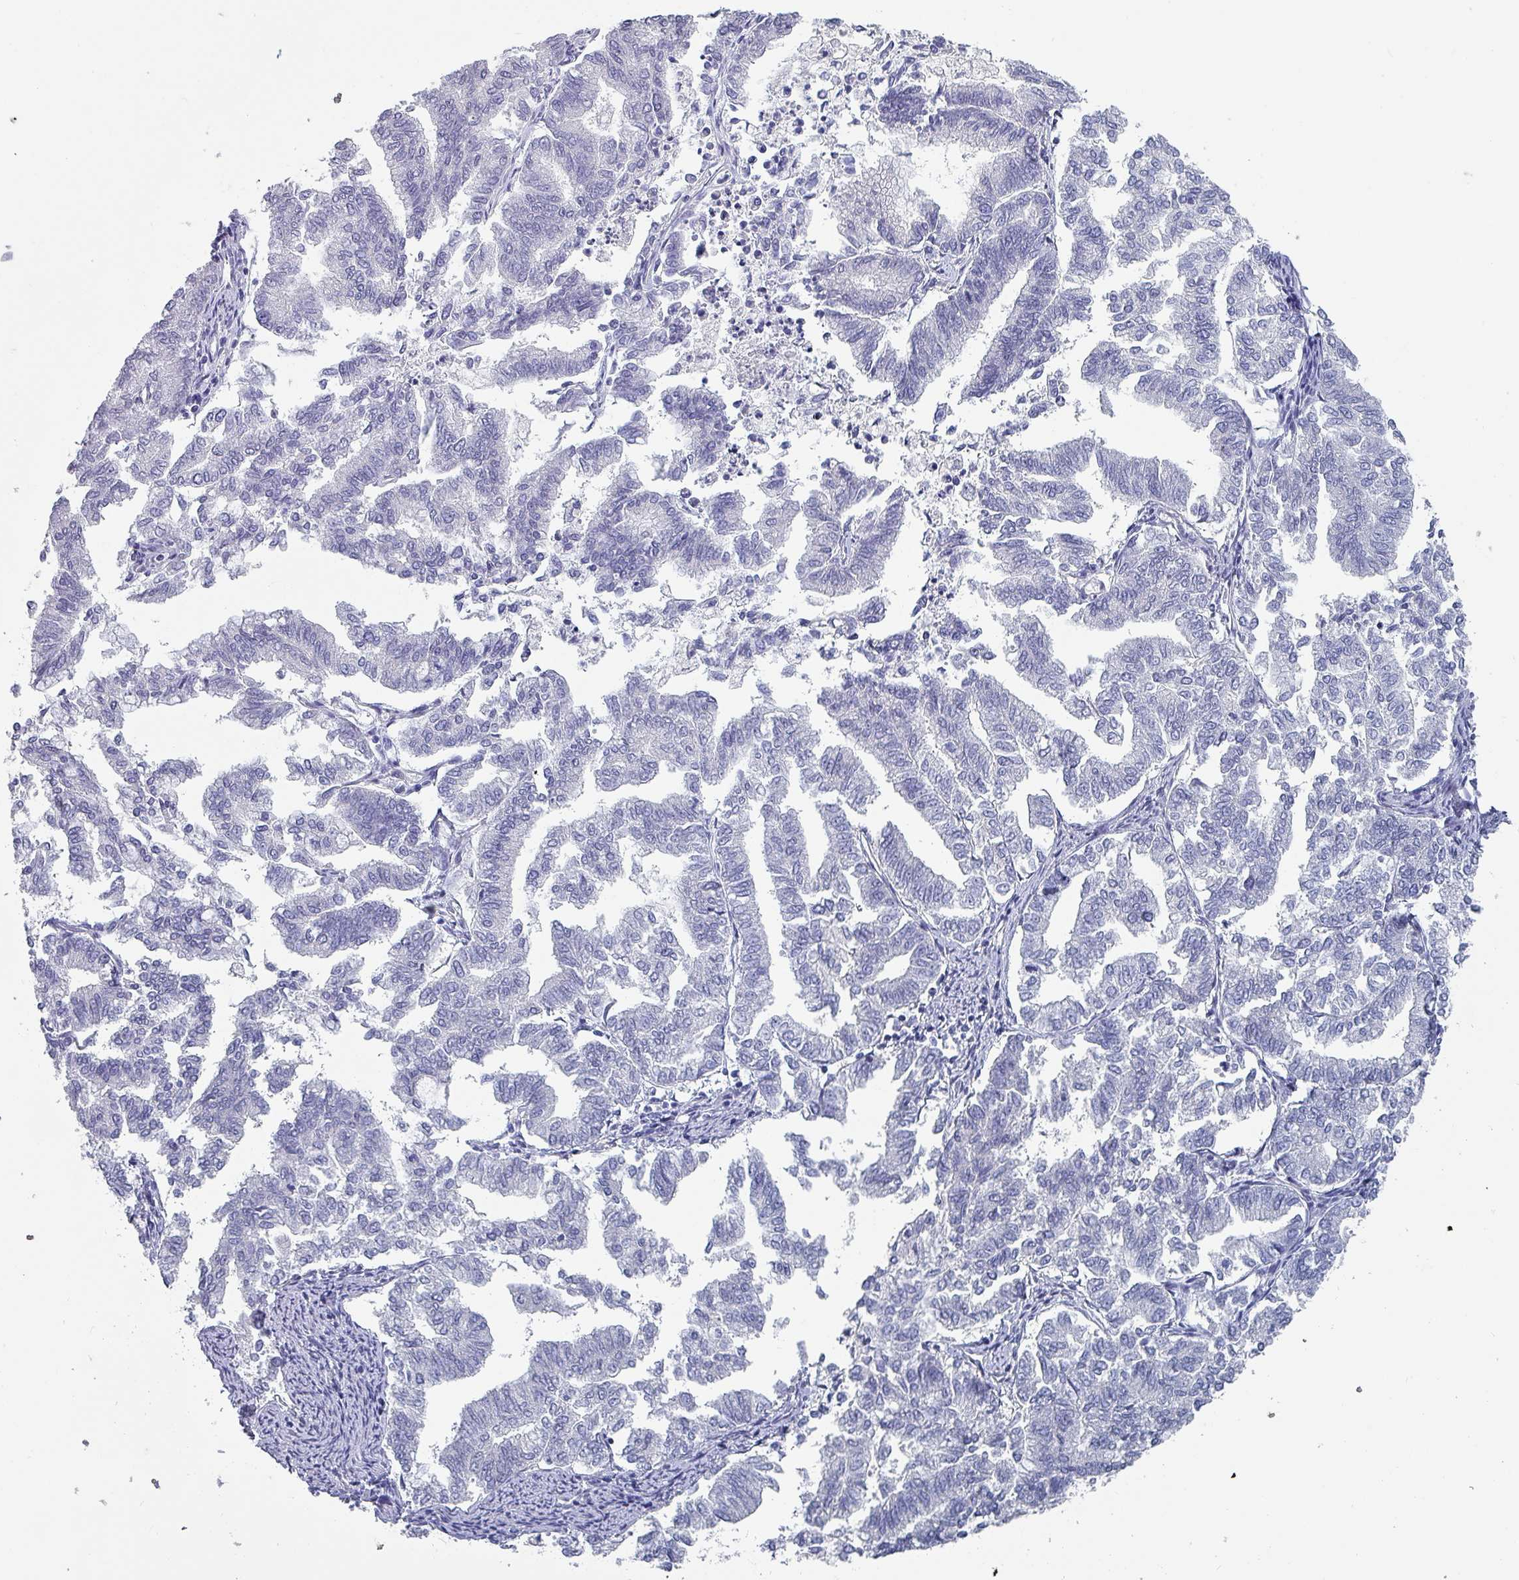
{"staining": {"intensity": "negative", "quantity": "none", "location": "none"}, "tissue": "endometrial cancer", "cell_type": "Tumor cells", "image_type": "cancer", "snomed": [{"axis": "morphology", "description": "Adenocarcinoma, NOS"}, {"axis": "topography", "description": "Endometrium"}], "caption": "IHC image of neoplastic tissue: human endometrial cancer (adenocarcinoma) stained with DAB (3,3'-diaminobenzidine) shows no significant protein positivity in tumor cells. Nuclei are stained in blue.", "gene": "INS-IGF2", "patient": {"sex": "female", "age": 79}}